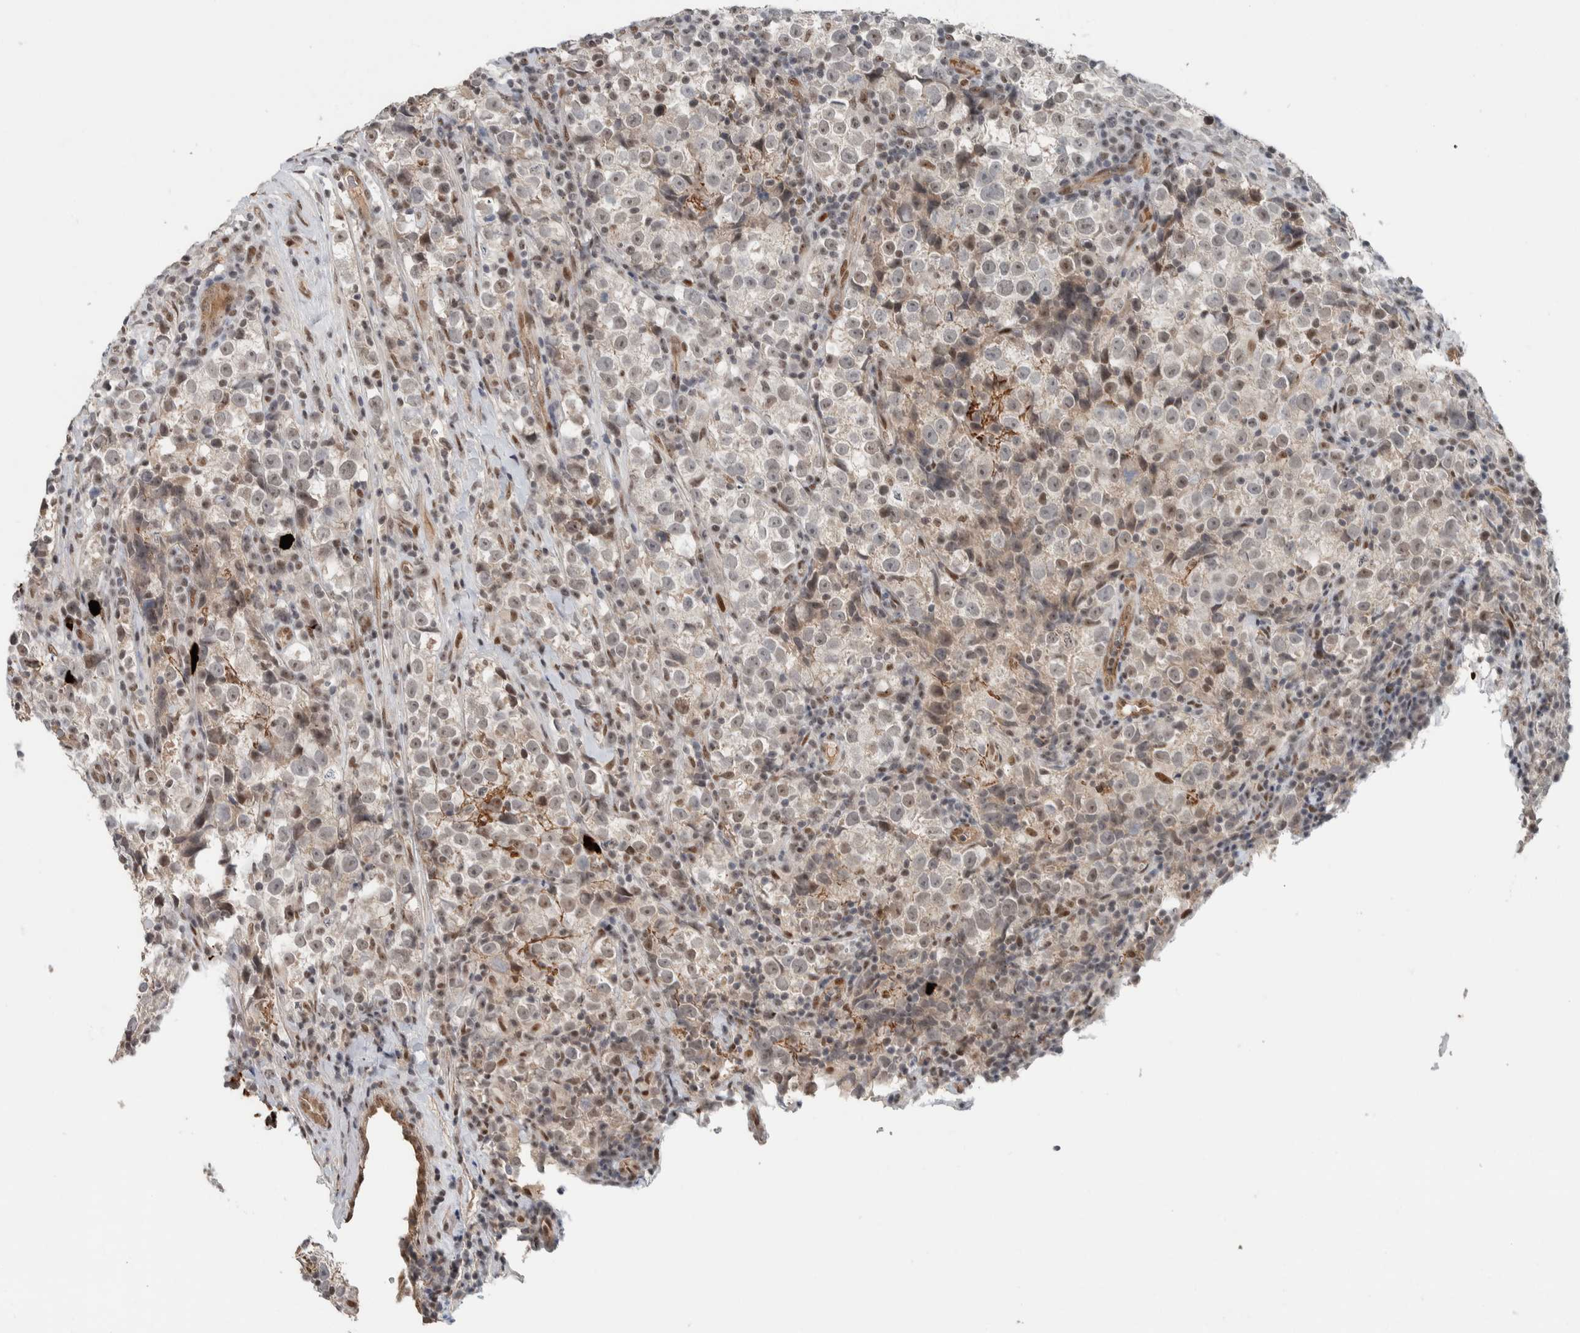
{"staining": {"intensity": "weak", "quantity": "<25%", "location": "cytoplasmic/membranous"}, "tissue": "testis cancer", "cell_type": "Tumor cells", "image_type": "cancer", "snomed": [{"axis": "morphology", "description": "Normal tissue, NOS"}, {"axis": "morphology", "description": "Seminoma, NOS"}, {"axis": "topography", "description": "Testis"}], "caption": "This is an immunohistochemistry (IHC) histopathology image of human testis cancer (seminoma). There is no staining in tumor cells.", "gene": "ZFP91", "patient": {"sex": "male", "age": 43}}